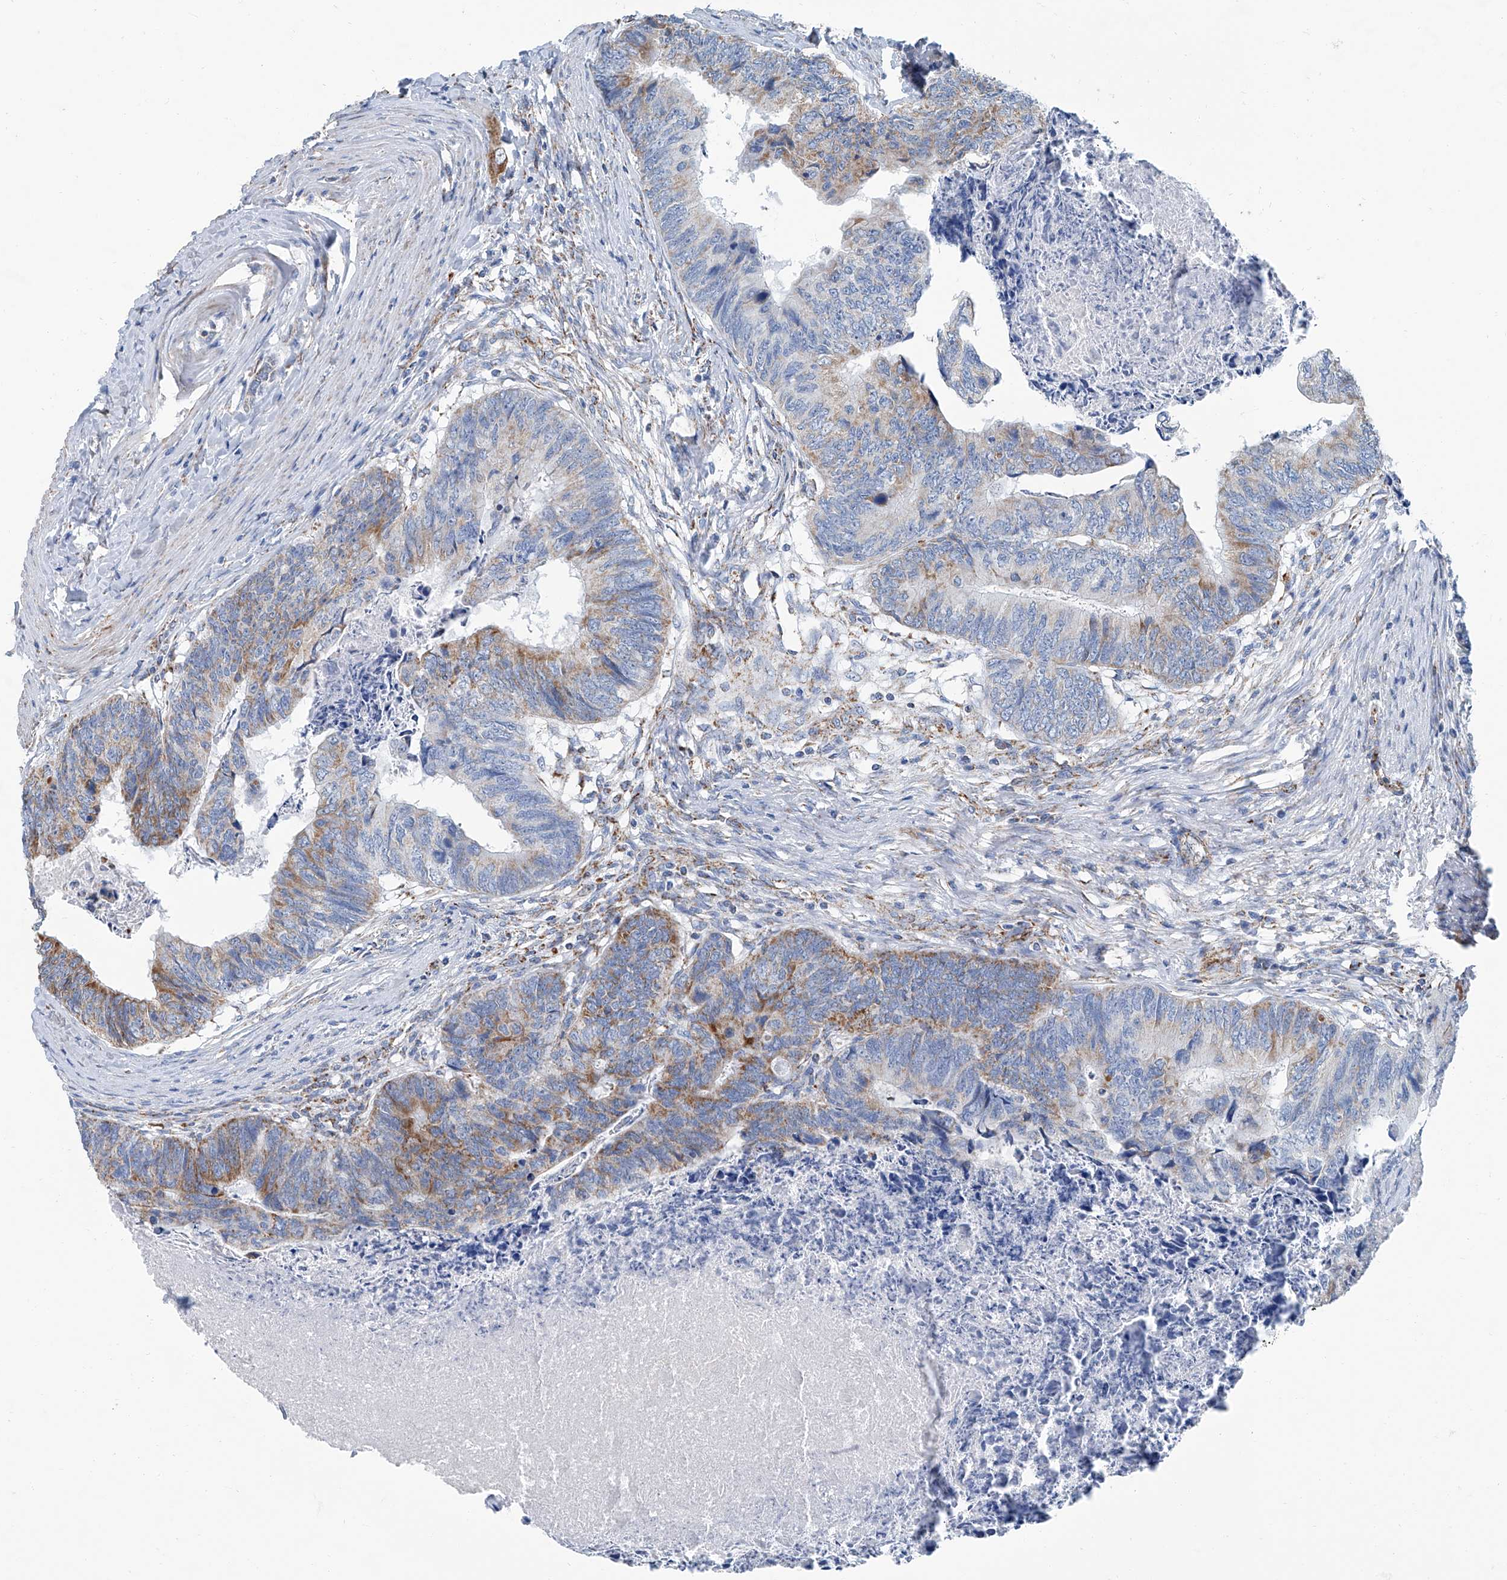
{"staining": {"intensity": "moderate", "quantity": "25%-75%", "location": "cytoplasmic/membranous"}, "tissue": "colorectal cancer", "cell_type": "Tumor cells", "image_type": "cancer", "snomed": [{"axis": "morphology", "description": "Adenocarcinoma, NOS"}, {"axis": "topography", "description": "Colon"}], "caption": "Protein analysis of colorectal cancer (adenocarcinoma) tissue reveals moderate cytoplasmic/membranous staining in about 25%-75% of tumor cells.", "gene": "MT-ND1", "patient": {"sex": "female", "age": 67}}